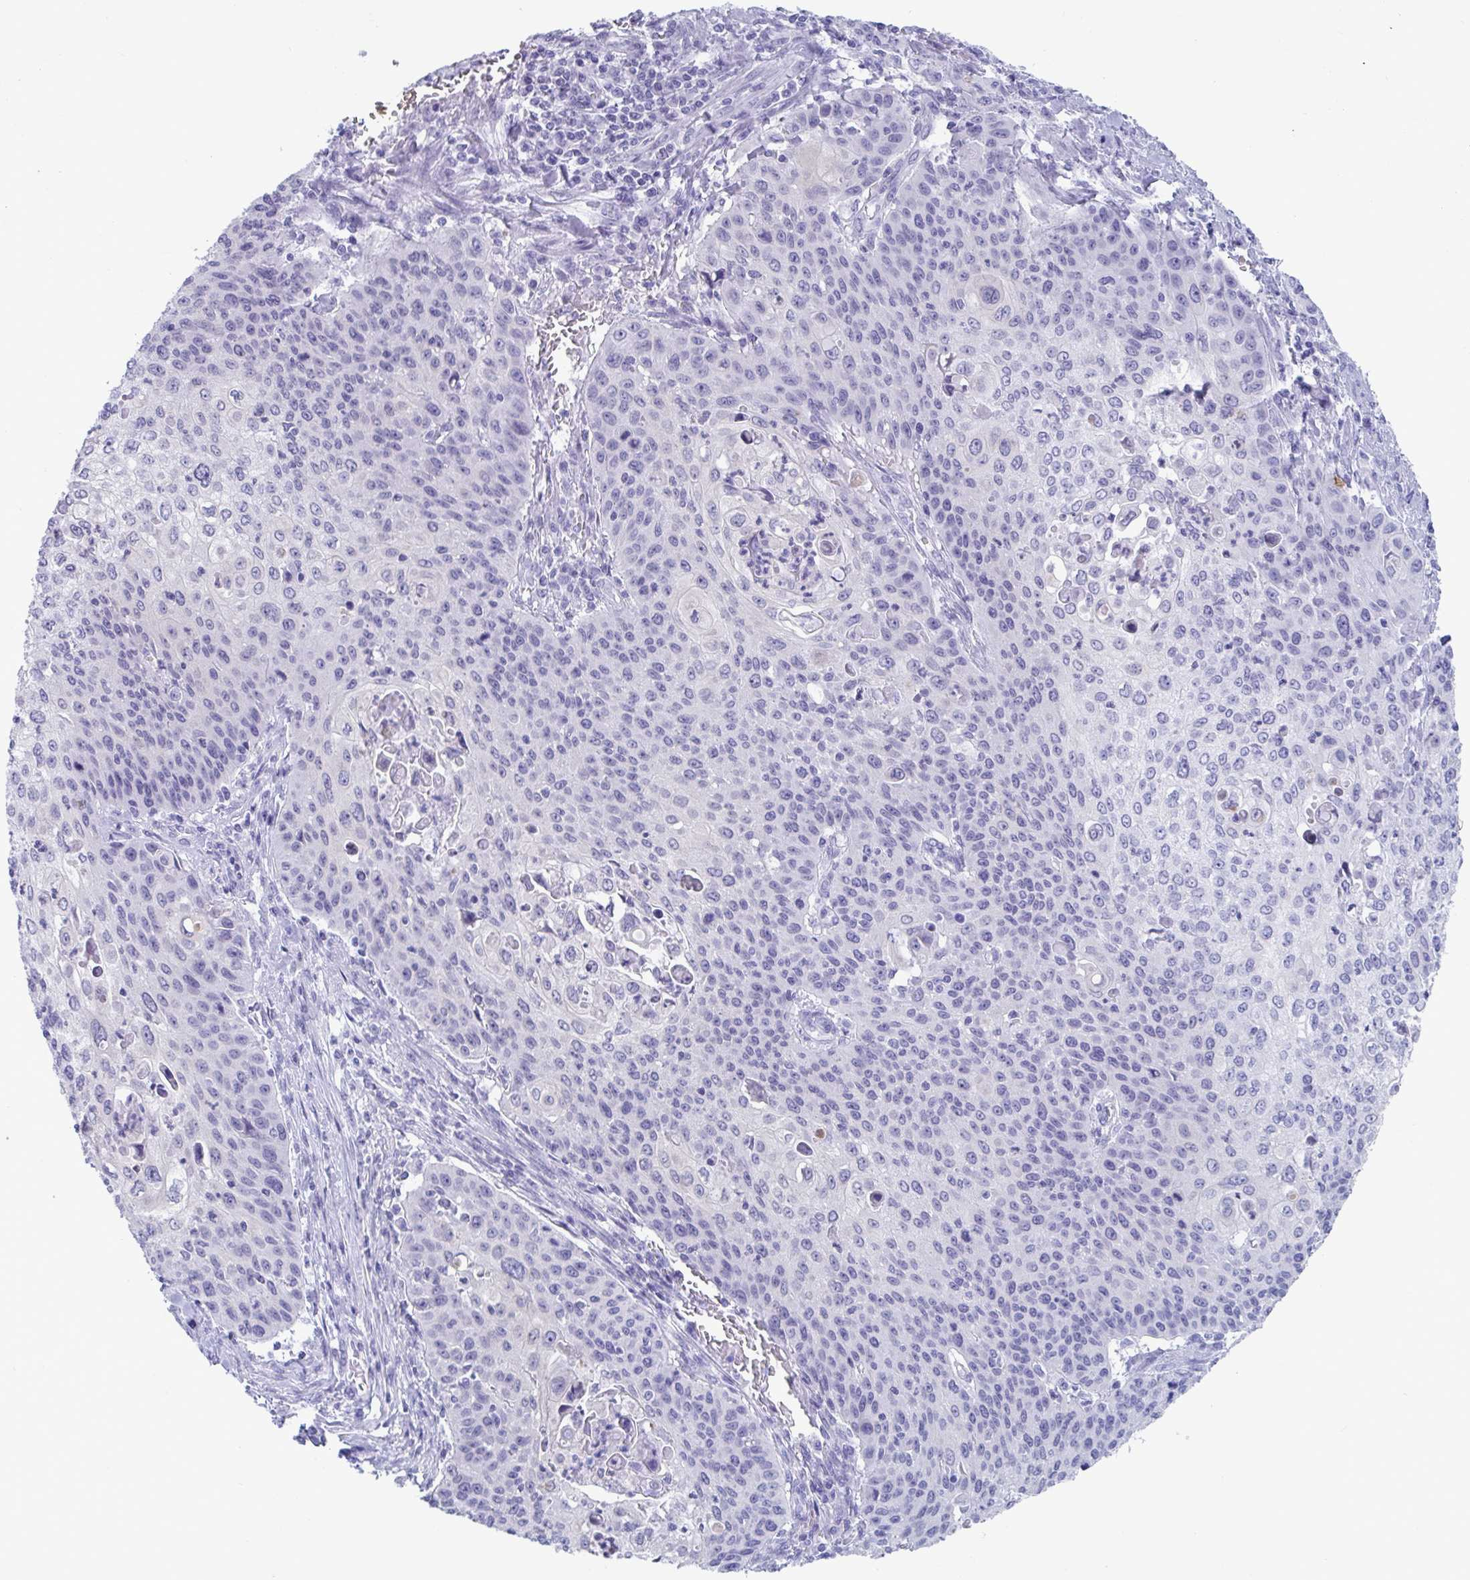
{"staining": {"intensity": "negative", "quantity": "none", "location": "none"}, "tissue": "cervical cancer", "cell_type": "Tumor cells", "image_type": "cancer", "snomed": [{"axis": "morphology", "description": "Squamous cell carcinoma, NOS"}, {"axis": "topography", "description": "Cervix"}], "caption": "Cervical cancer (squamous cell carcinoma) stained for a protein using immunohistochemistry (IHC) displays no staining tumor cells.", "gene": "CDX4", "patient": {"sex": "female", "age": 65}}